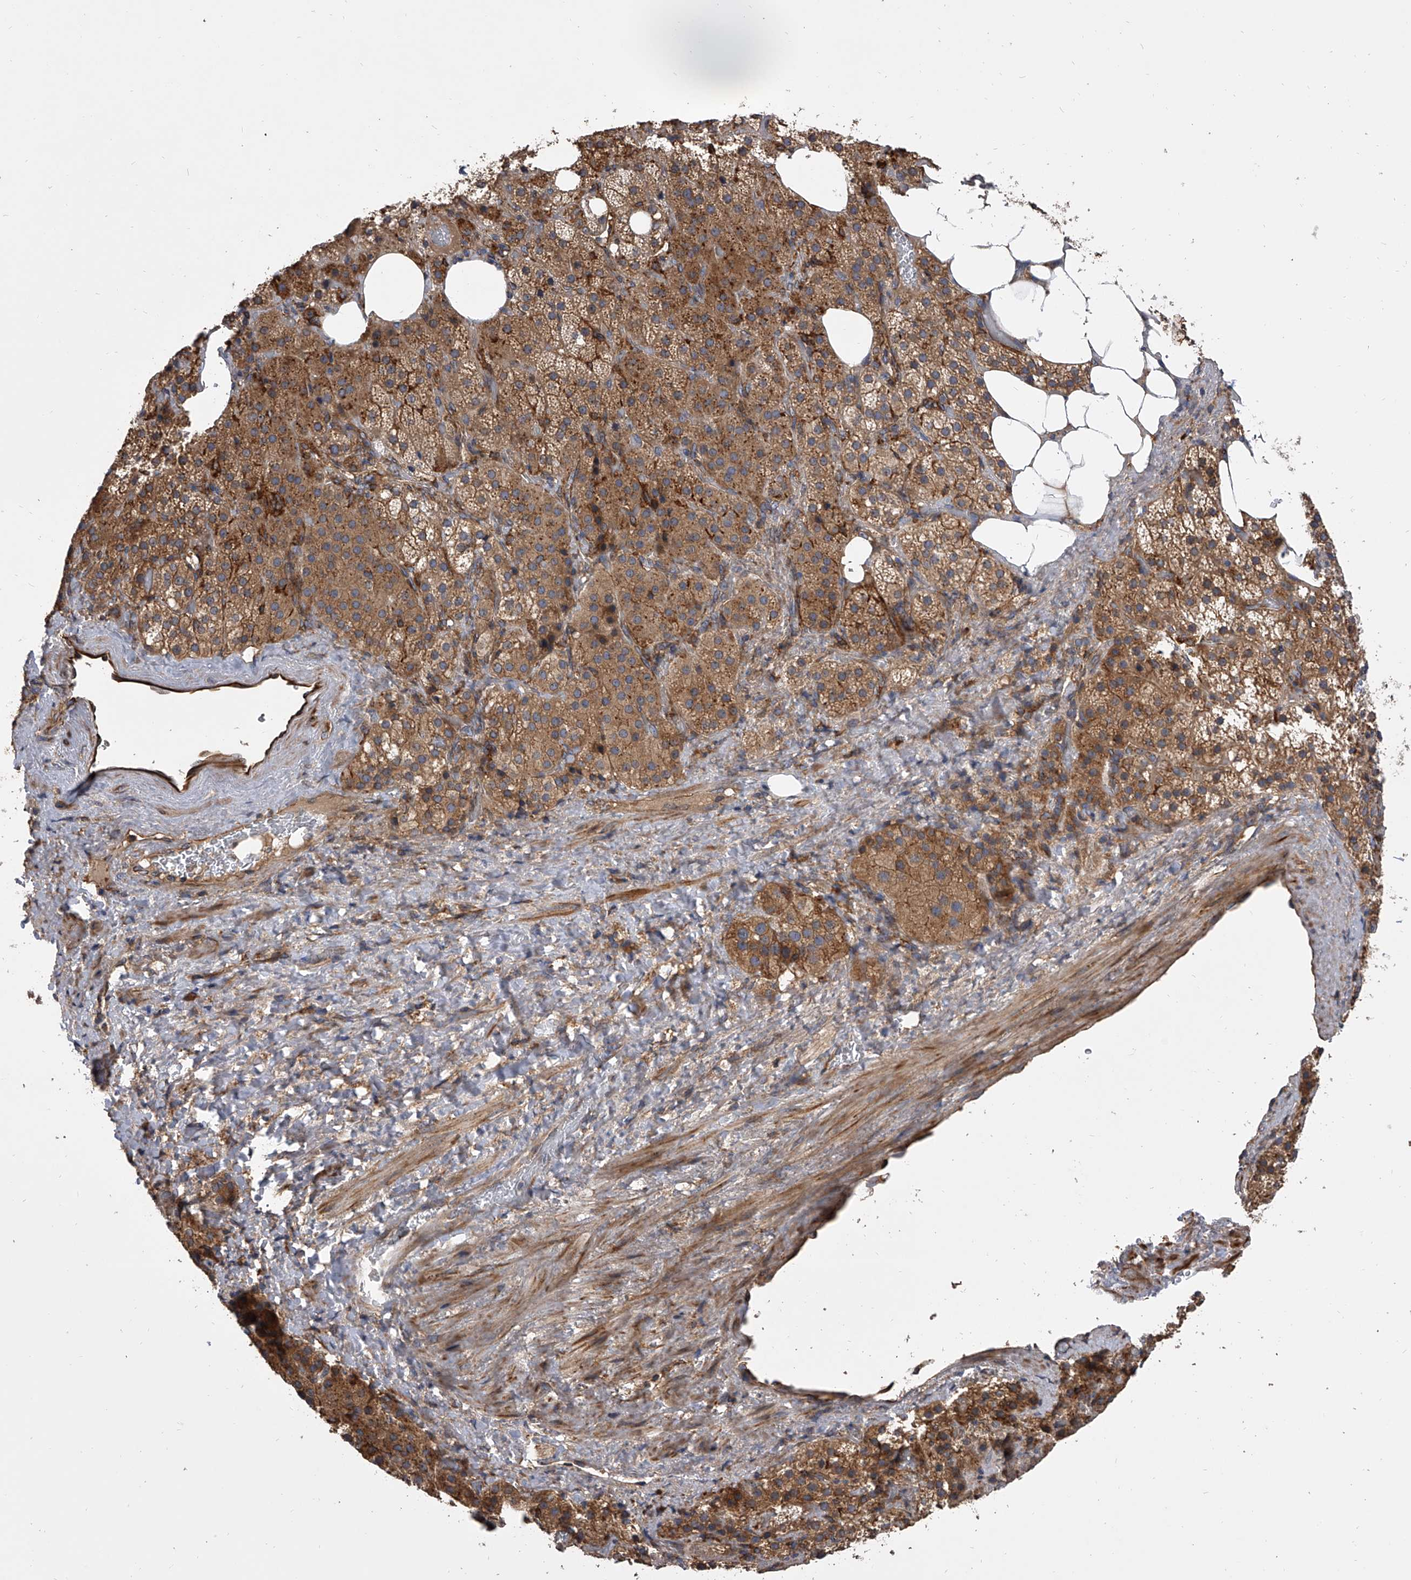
{"staining": {"intensity": "moderate", "quantity": ">75%", "location": "cytoplasmic/membranous"}, "tissue": "adrenal gland", "cell_type": "Glandular cells", "image_type": "normal", "snomed": [{"axis": "morphology", "description": "Normal tissue, NOS"}, {"axis": "topography", "description": "Adrenal gland"}], "caption": "High-magnification brightfield microscopy of unremarkable adrenal gland stained with DAB (3,3'-diaminobenzidine) (brown) and counterstained with hematoxylin (blue). glandular cells exhibit moderate cytoplasmic/membranous positivity is identified in approximately>75% of cells. (DAB (3,3'-diaminobenzidine) IHC, brown staining for protein, blue staining for nuclei).", "gene": "EXOC4", "patient": {"sex": "female", "age": 59}}